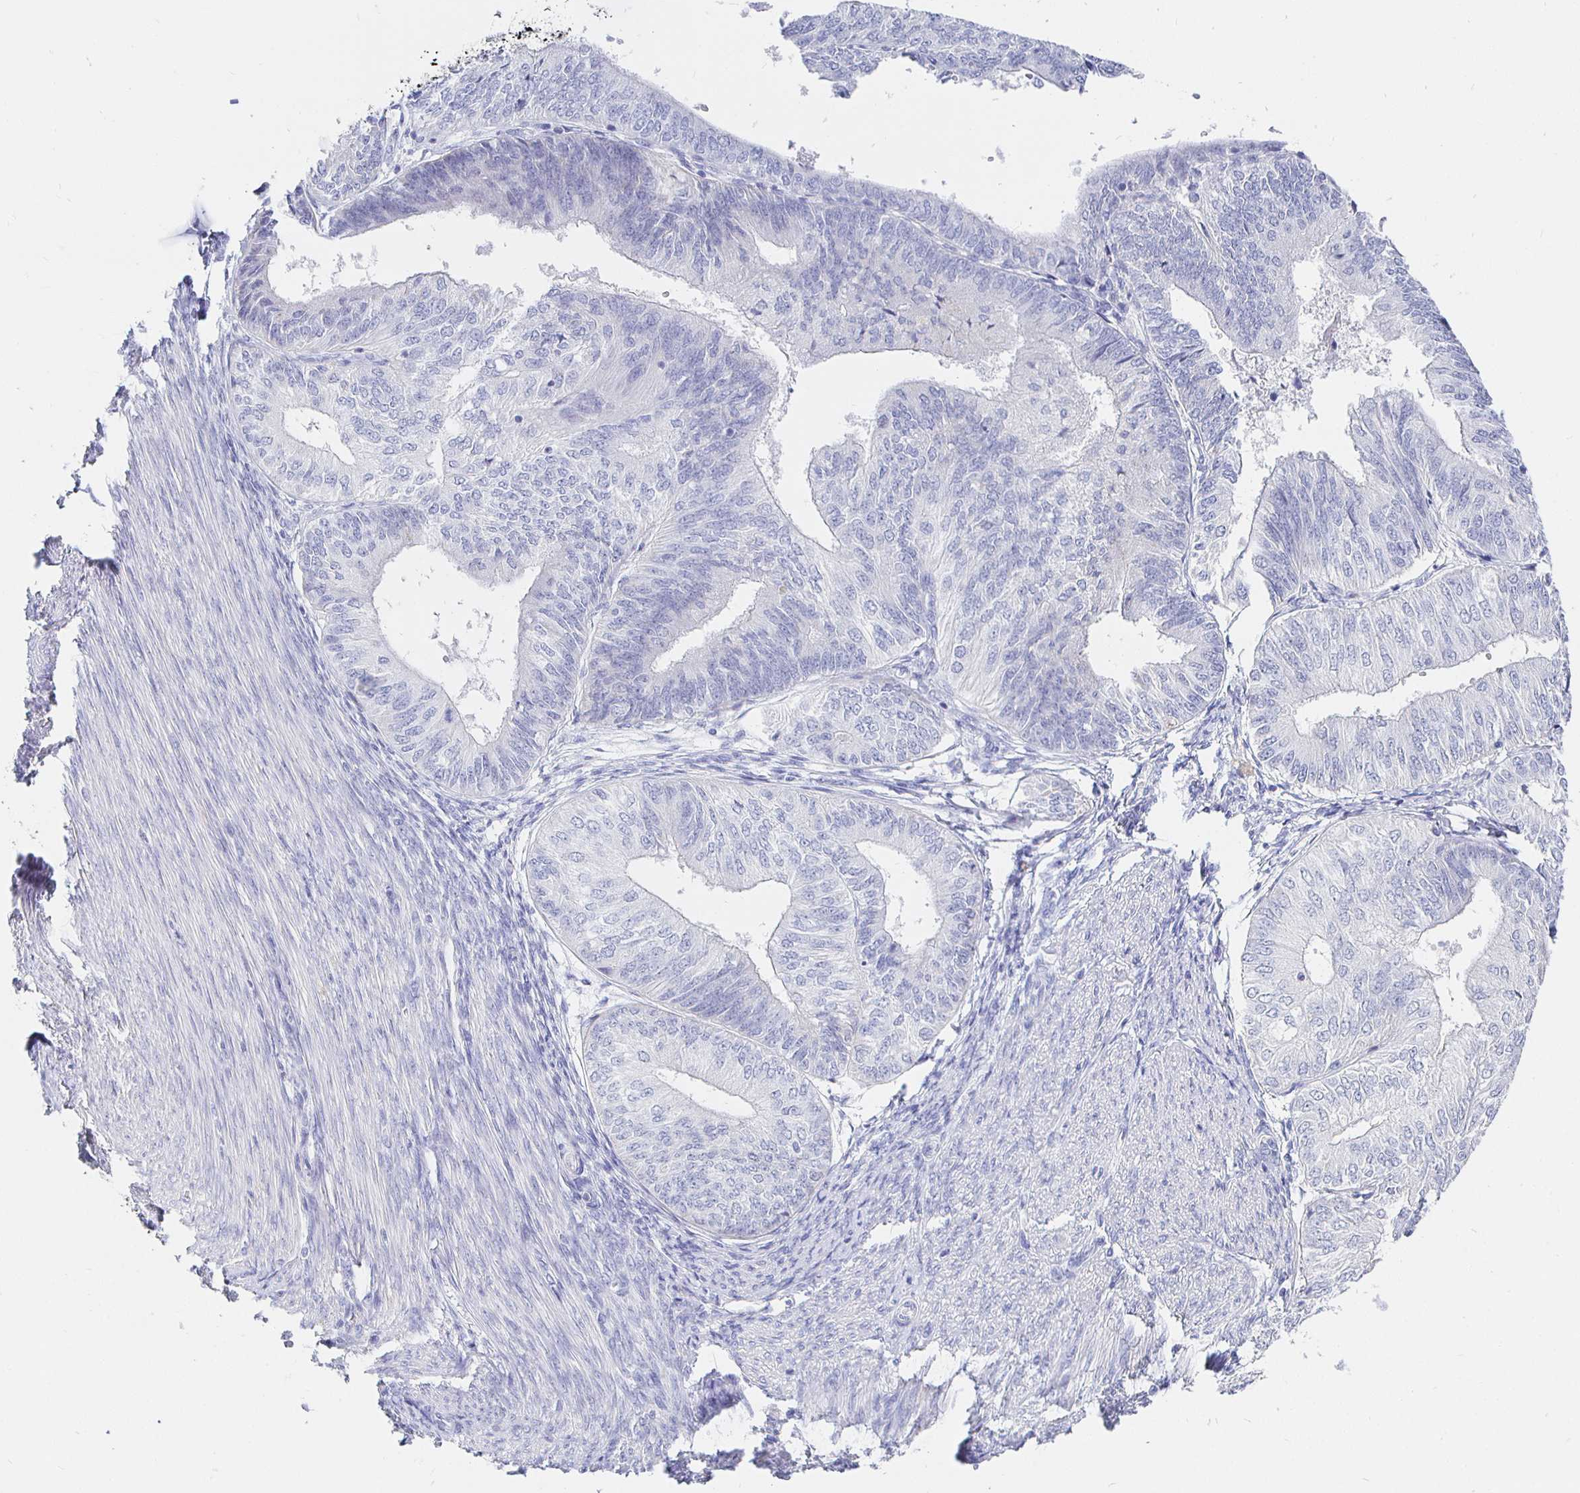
{"staining": {"intensity": "negative", "quantity": "none", "location": "none"}, "tissue": "endometrial cancer", "cell_type": "Tumor cells", "image_type": "cancer", "snomed": [{"axis": "morphology", "description": "Adenocarcinoma, NOS"}, {"axis": "topography", "description": "Endometrium"}], "caption": "The photomicrograph shows no staining of tumor cells in endometrial adenocarcinoma. (Brightfield microscopy of DAB (3,3'-diaminobenzidine) immunohistochemistry at high magnification).", "gene": "CR2", "patient": {"sex": "female", "age": 58}}